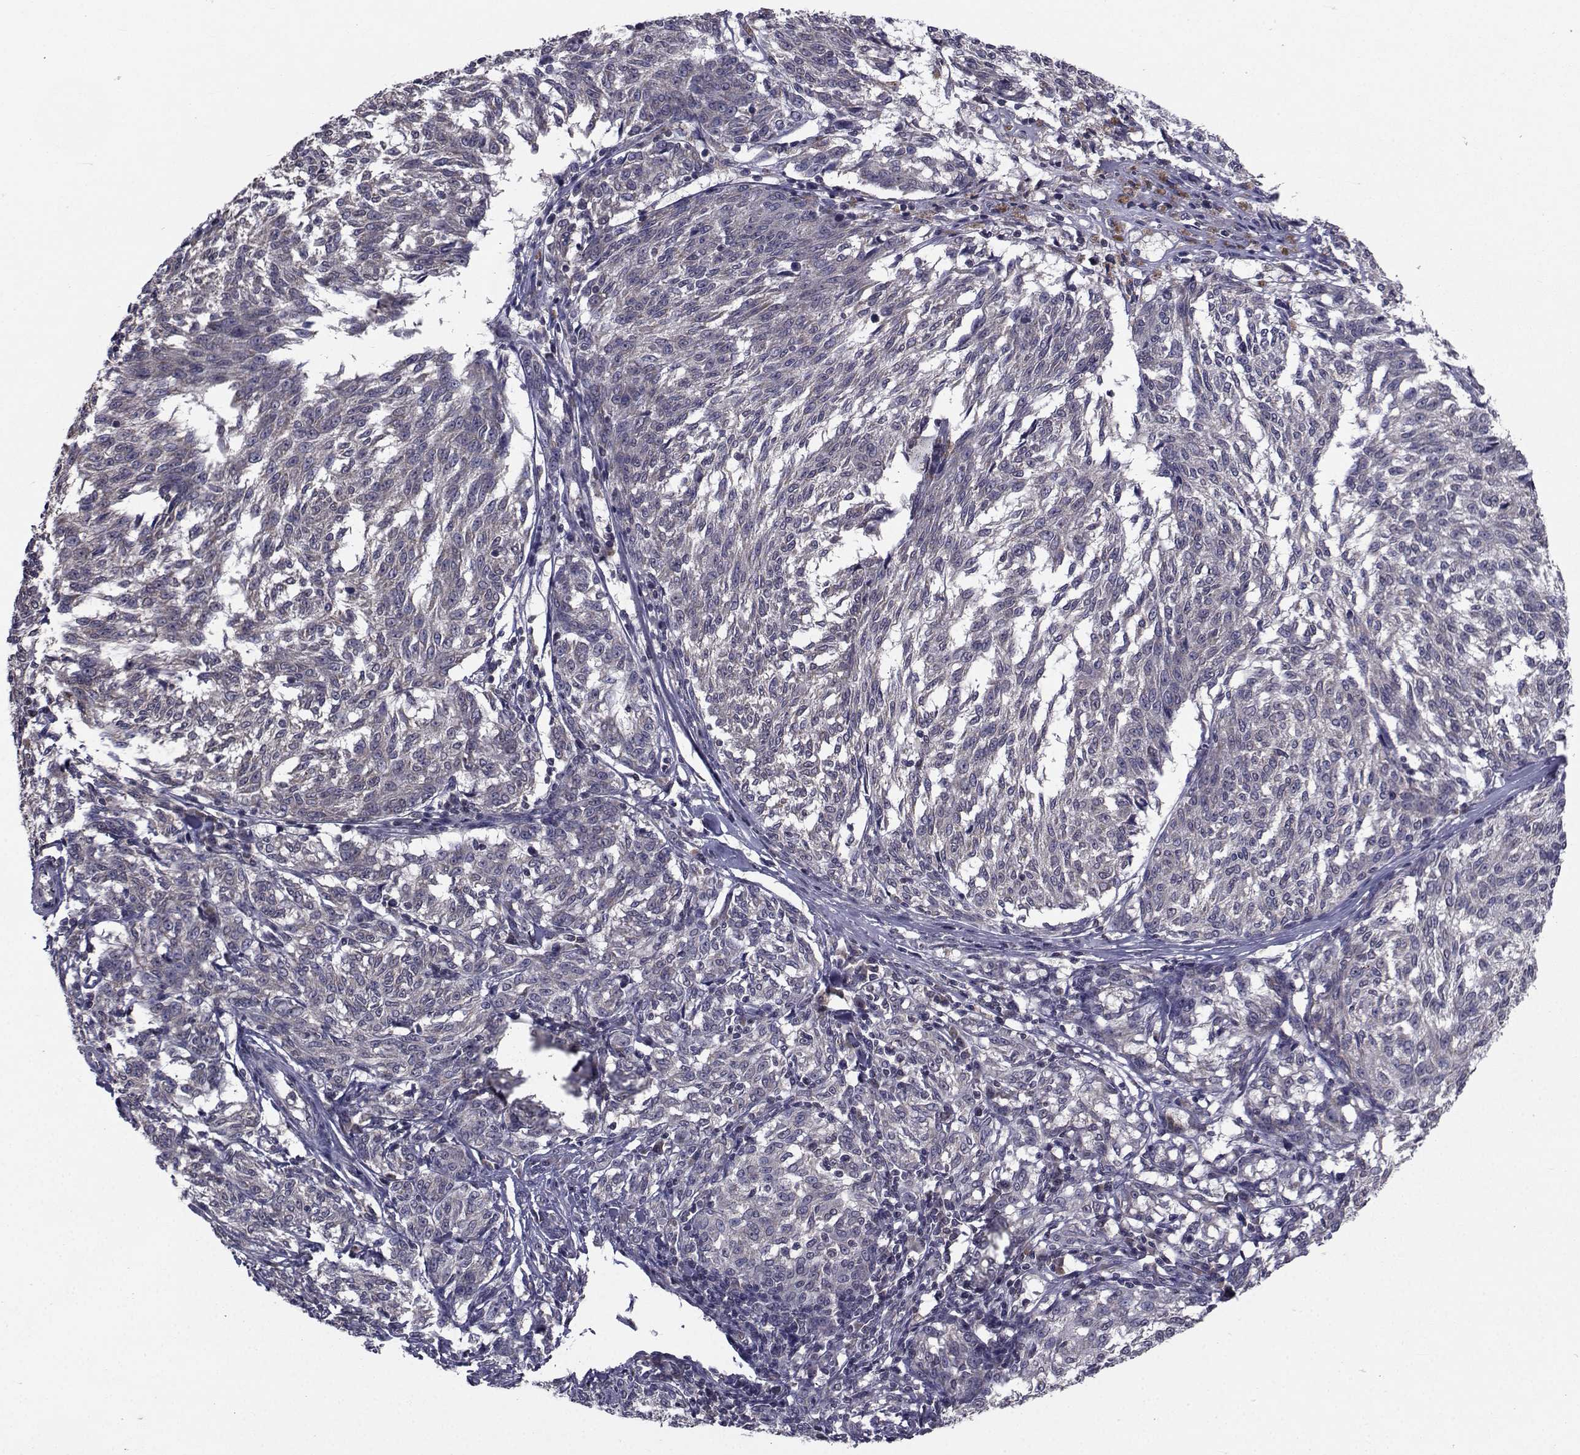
{"staining": {"intensity": "negative", "quantity": "none", "location": "none"}, "tissue": "melanoma", "cell_type": "Tumor cells", "image_type": "cancer", "snomed": [{"axis": "morphology", "description": "Malignant melanoma, NOS"}, {"axis": "topography", "description": "Skin"}], "caption": "DAB (3,3'-diaminobenzidine) immunohistochemical staining of malignant melanoma demonstrates no significant positivity in tumor cells.", "gene": "CYP2S1", "patient": {"sex": "female", "age": 72}}